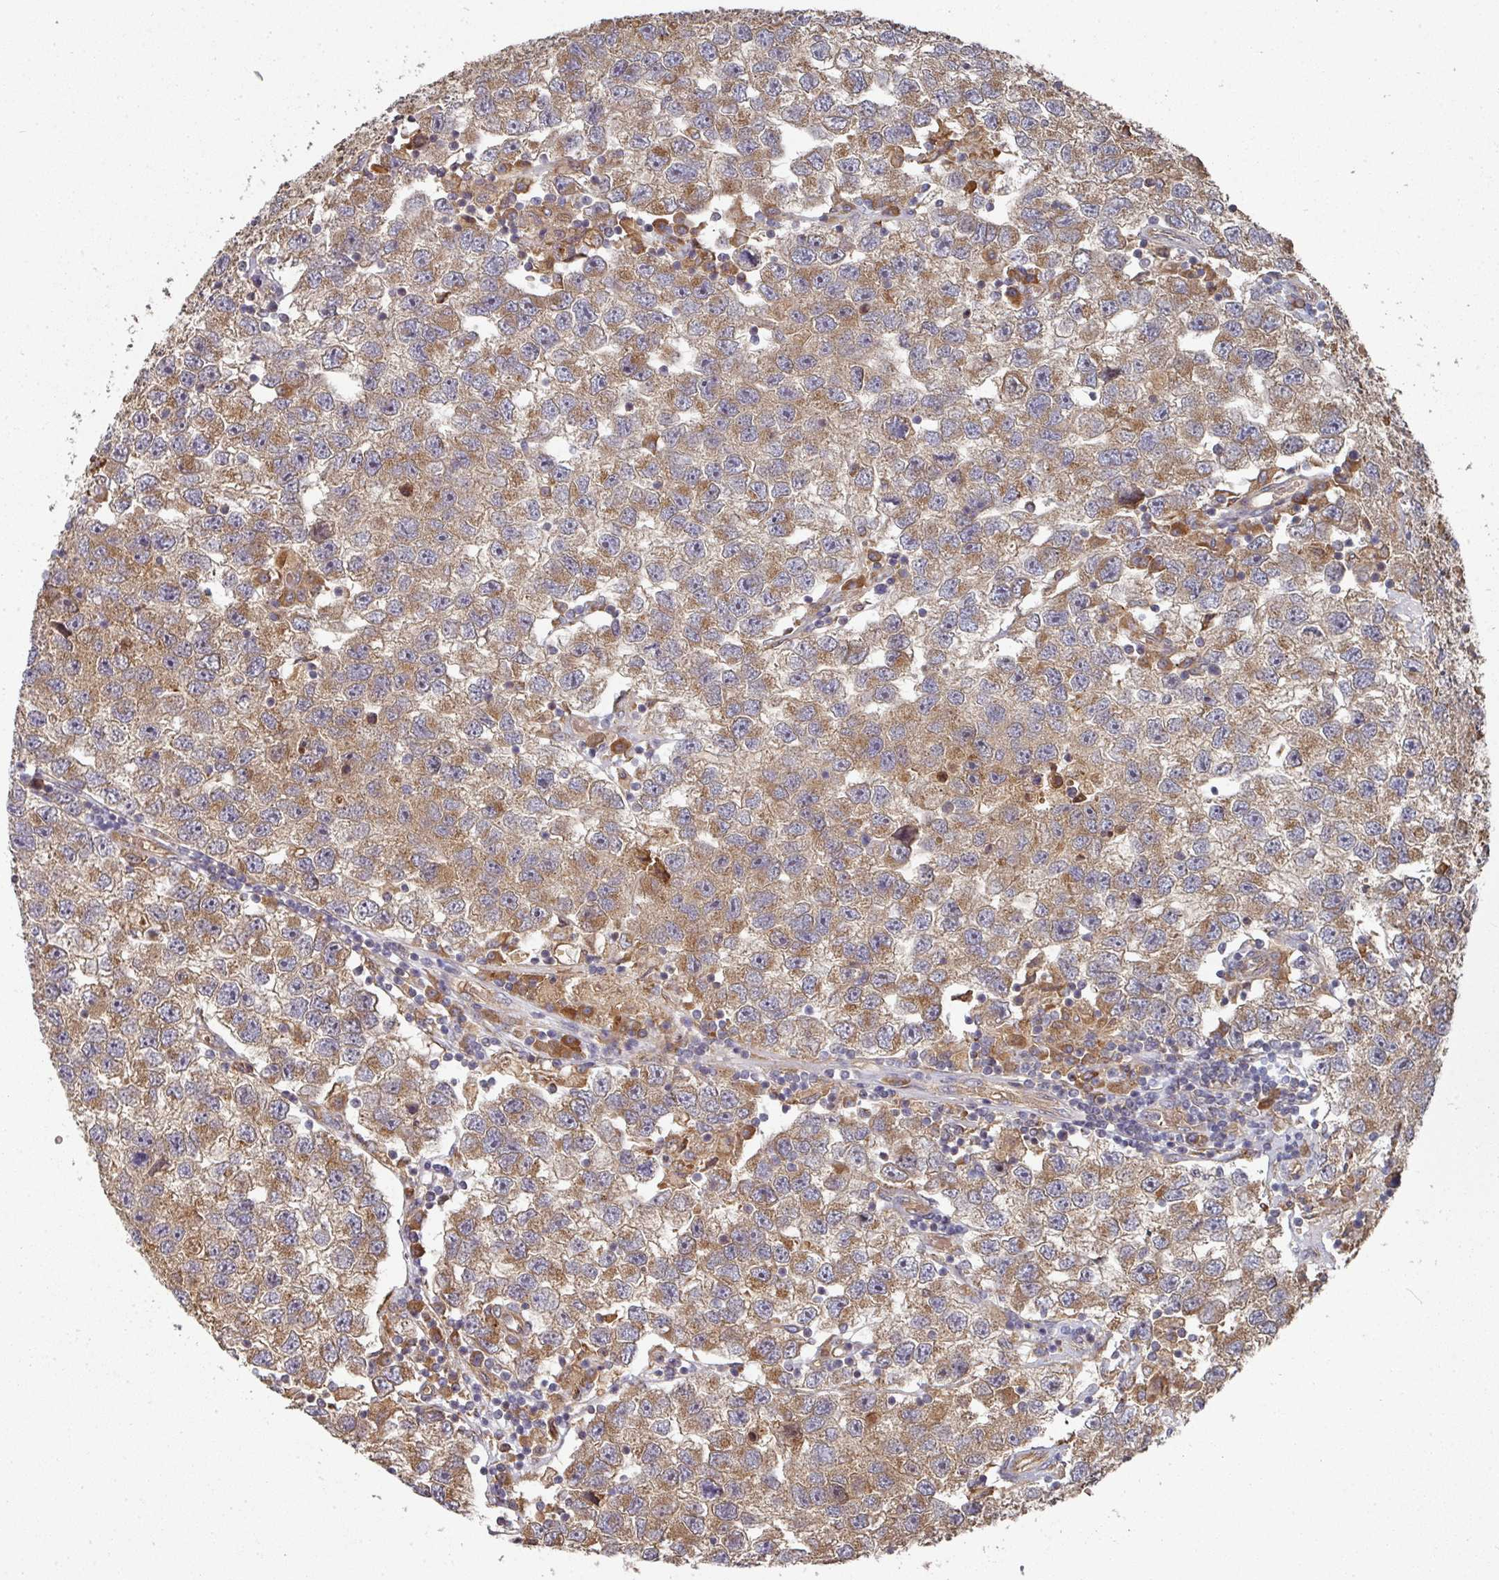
{"staining": {"intensity": "moderate", "quantity": ">75%", "location": "cytoplasmic/membranous"}, "tissue": "testis cancer", "cell_type": "Tumor cells", "image_type": "cancer", "snomed": [{"axis": "morphology", "description": "Seminoma, NOS"}, {"axis": "topography", "description": "Testis"}], "caption": "Tumor cells show moderate cytoplasmic/membranous expression in about >75% of cells in testis cancer (seminoma).", "gene": "EDEM2", "patient": {"sex": "male", "age": 26}}